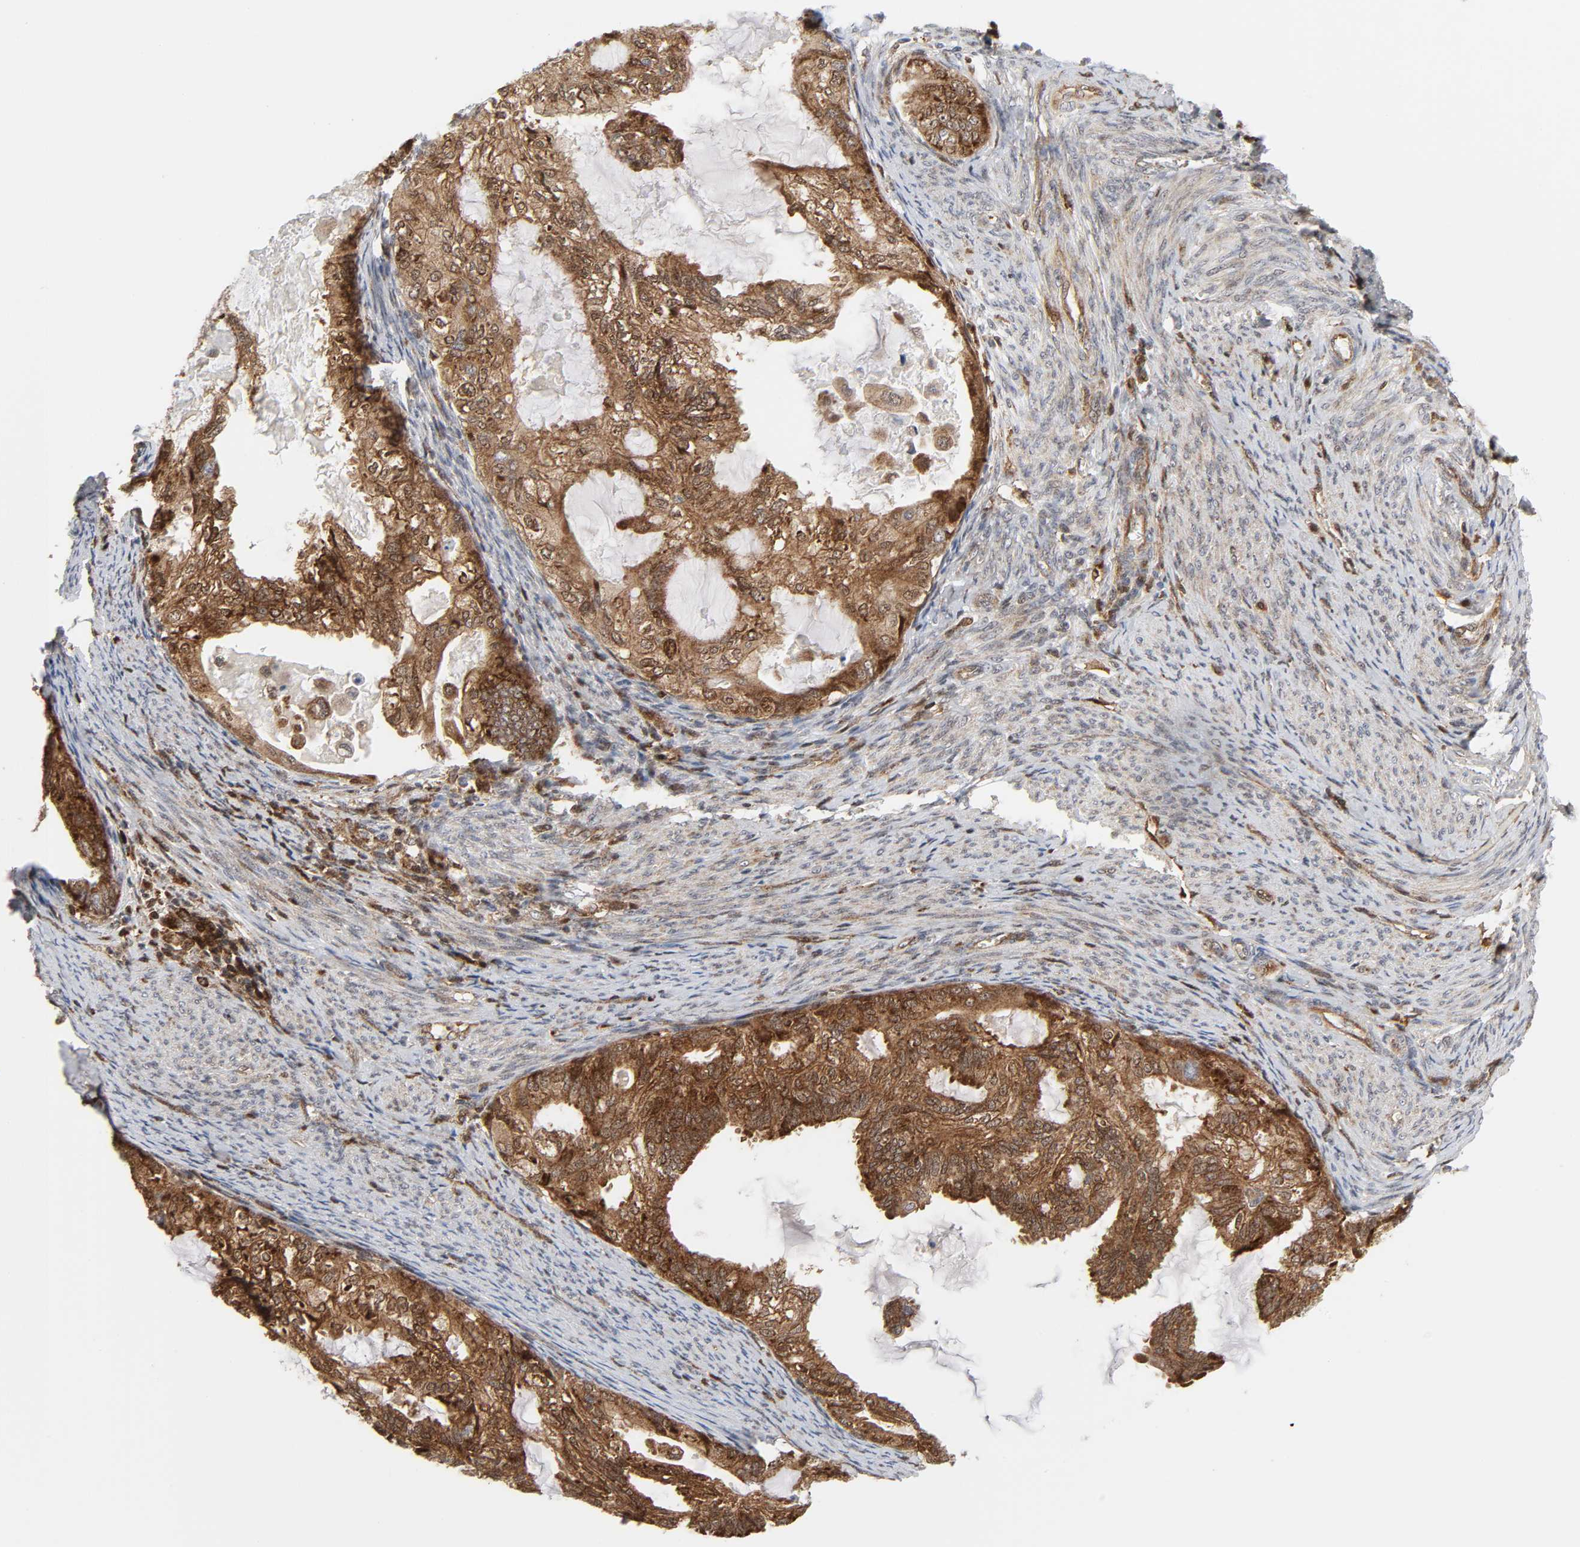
{"staining": {"intensity": "moderate", "quantity": ">75%", "location": "cytoplasmic/membranous"}, "tissue": "cervical cancer", "cell_type": "Tumor cells", "image_type": "cancer", "snomed": [{"axis": "morphology", "description": "Normal tissue, NOS"}, {"axis": "morphology", "description": "Adenocarcinoma, NOS"}, {"axis": "topography", "description": "Cervix"}, {"axis": "topography", "description": "Endometrium"}], "caption": "Cervical adenocarcinoma tissue exhibits moderate cytoplasmic/membranous expression in about >75% of tumor cells, visualized by immunohistochemistry.", "gene": "MAPK1", "patient": {"sex": "female", "age": 86}}